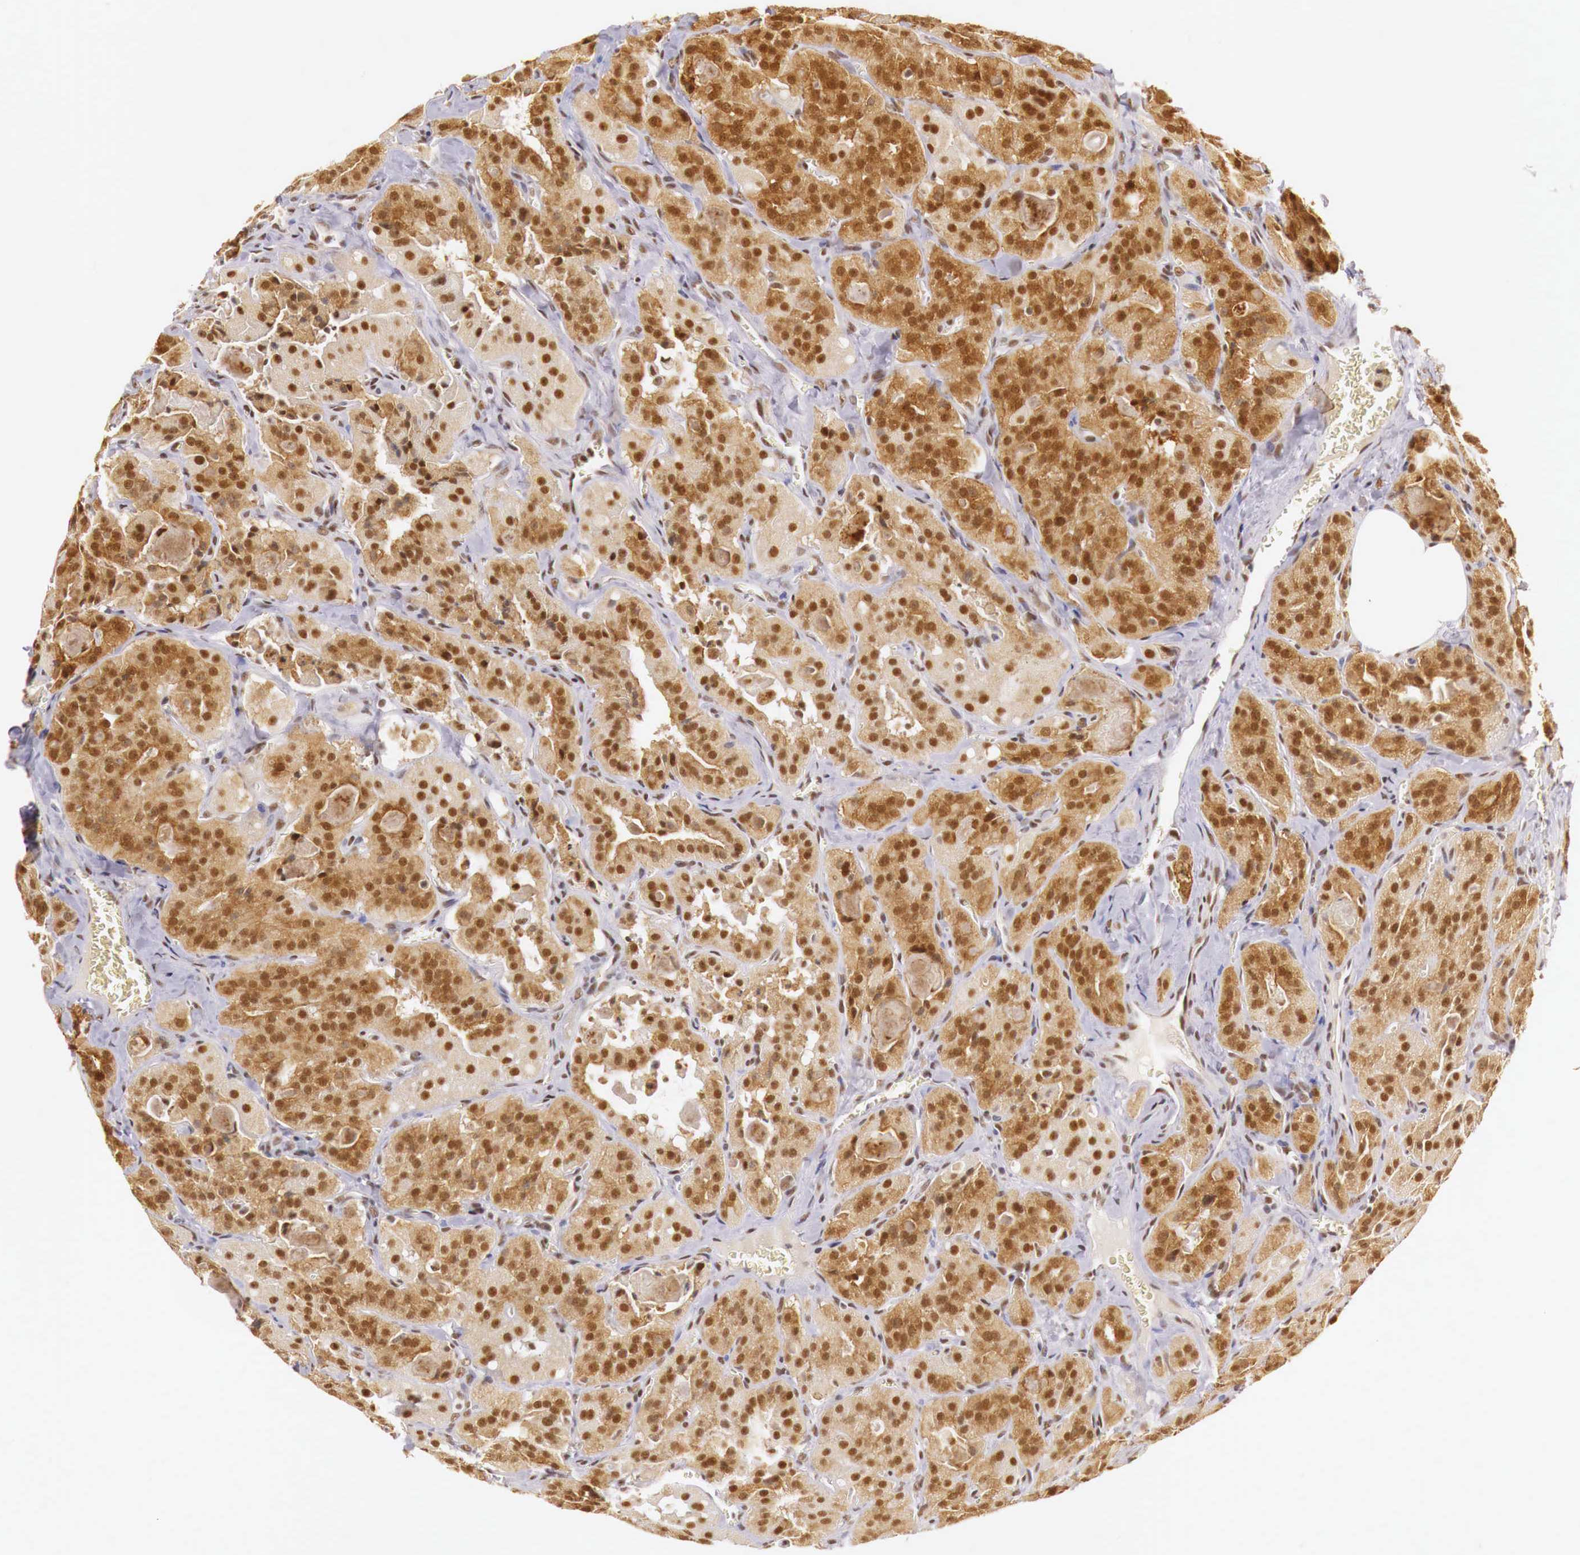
{"staining": {"intensity": "strong", "quantity": ">75%", "location": "cytoplasmic/membranous,nuclear"}, "tissue": "thyroid cancer", "cell_type": "Tumor cells", "image_type": "cancer", "snomed": [{"axis": "morphology", "description": "Carcinoma, NOS"}, {"axis": "topography", "description": "Thyroid gland"}], "caption": "DAB (3,3'-diaminobenzidine) immunohistochemical staining of carcinoma (thyroid) displays strong cytoplasmic/membranous and nuclear protein expression in about >75% of tumor cells. The protein of interest is shown in brown color, while the nuclei are stained blue.", "gene": "GPKOW", "patient": {"sex": "male", "age": 76}}